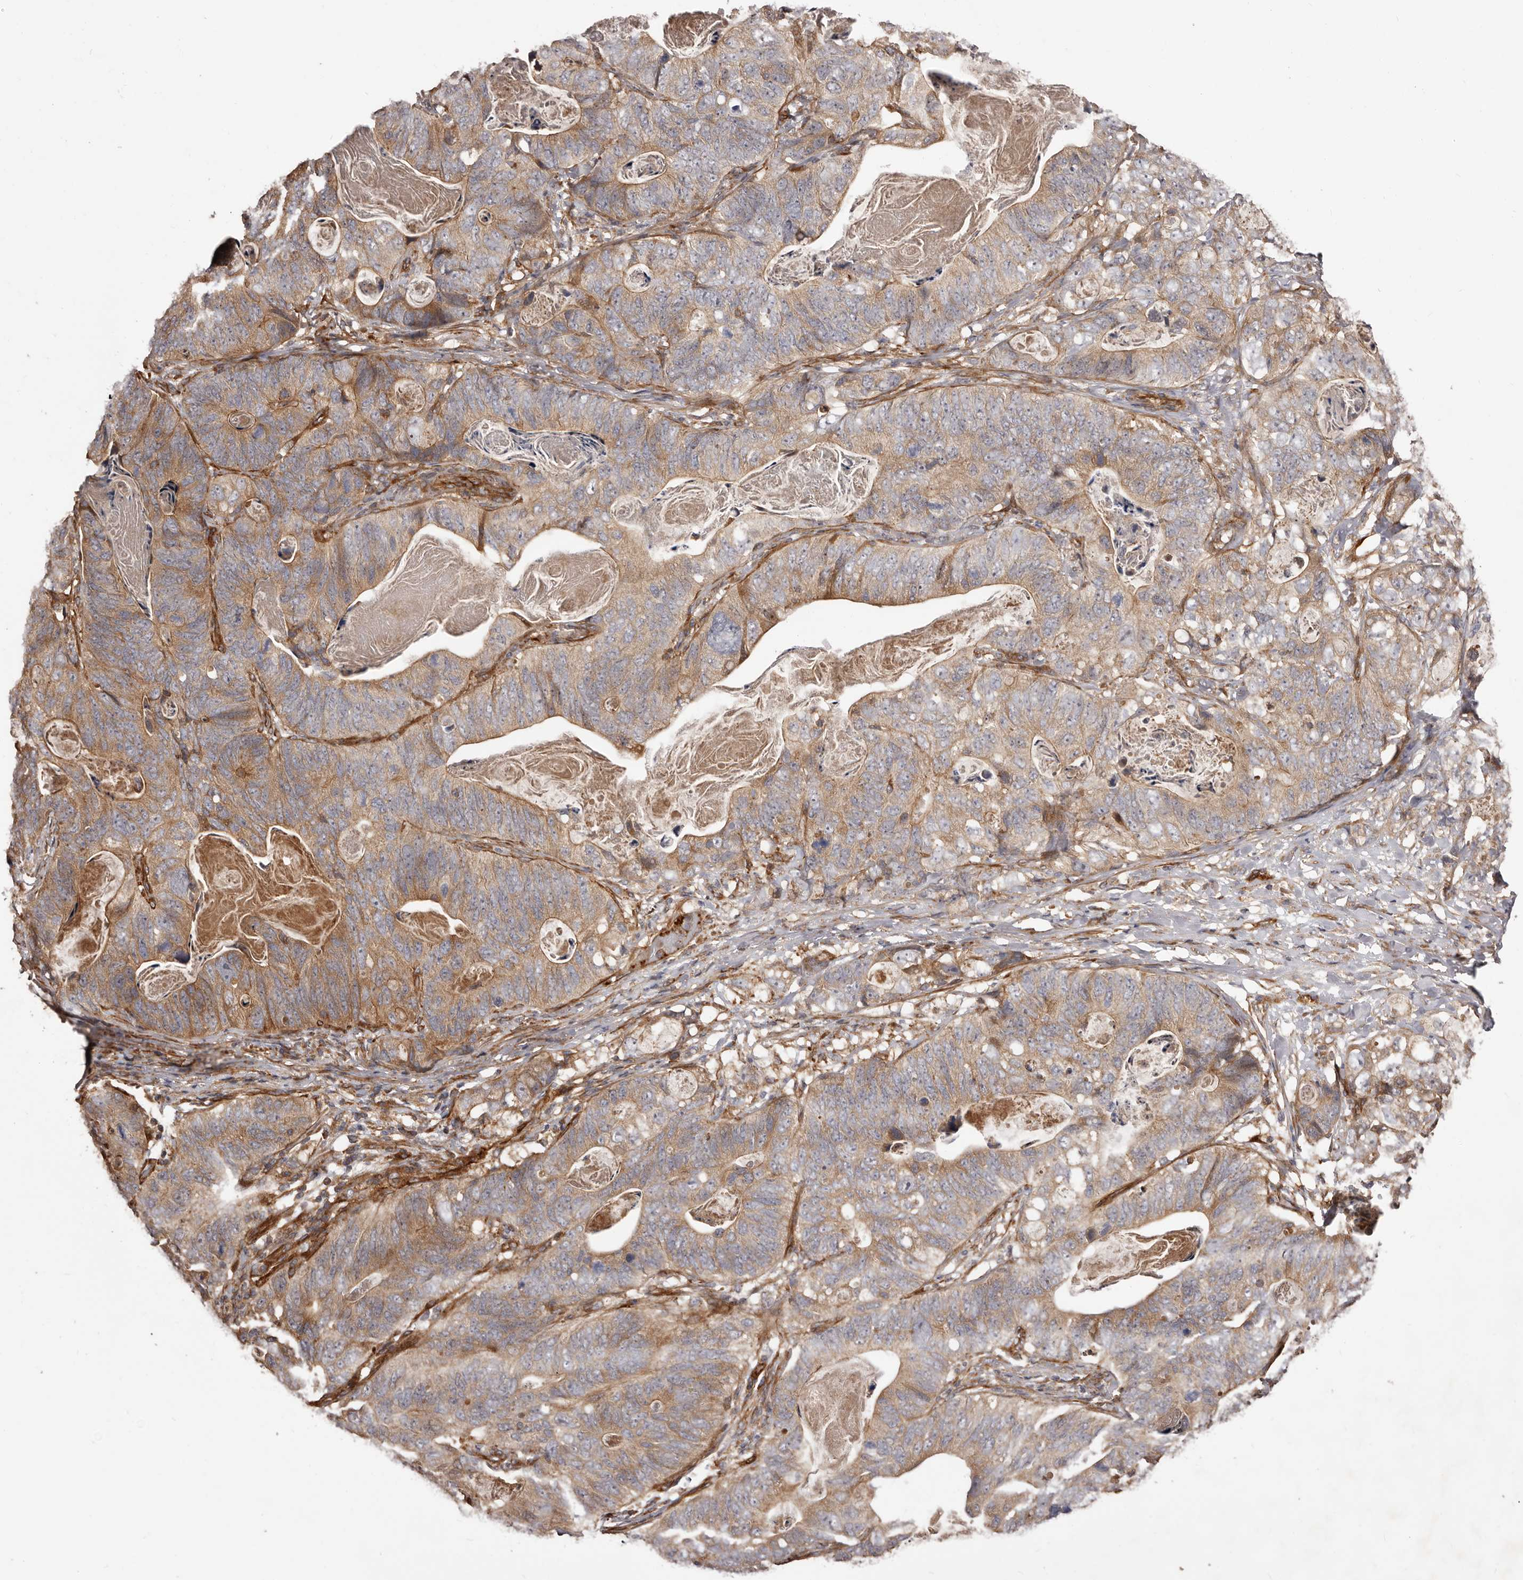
{"staining": {"intensity": "moderate", "quantity": ">75%", "location": "cytoplasmic/membranous"}, "tissue": "stomach cancer", "cell_type": "Tumor cells", "image_type": "cancer", "snomed": [{"axis": "morphology", "description": "Normal tissue, NOS"}, {"axis": "morphology", "description": "Adenocarcinoma, NOS"}, {"axis": "topography", "description": "Stomach"}], "caption": "Tumor cells exhibit medium levels of moderate cytoplasmic/membranous positivity in approximately >75% of cells in adenocarcinoma (stomach).", "gene": "GTPBP1", "patient": {"sex": "female", "age": 89}}